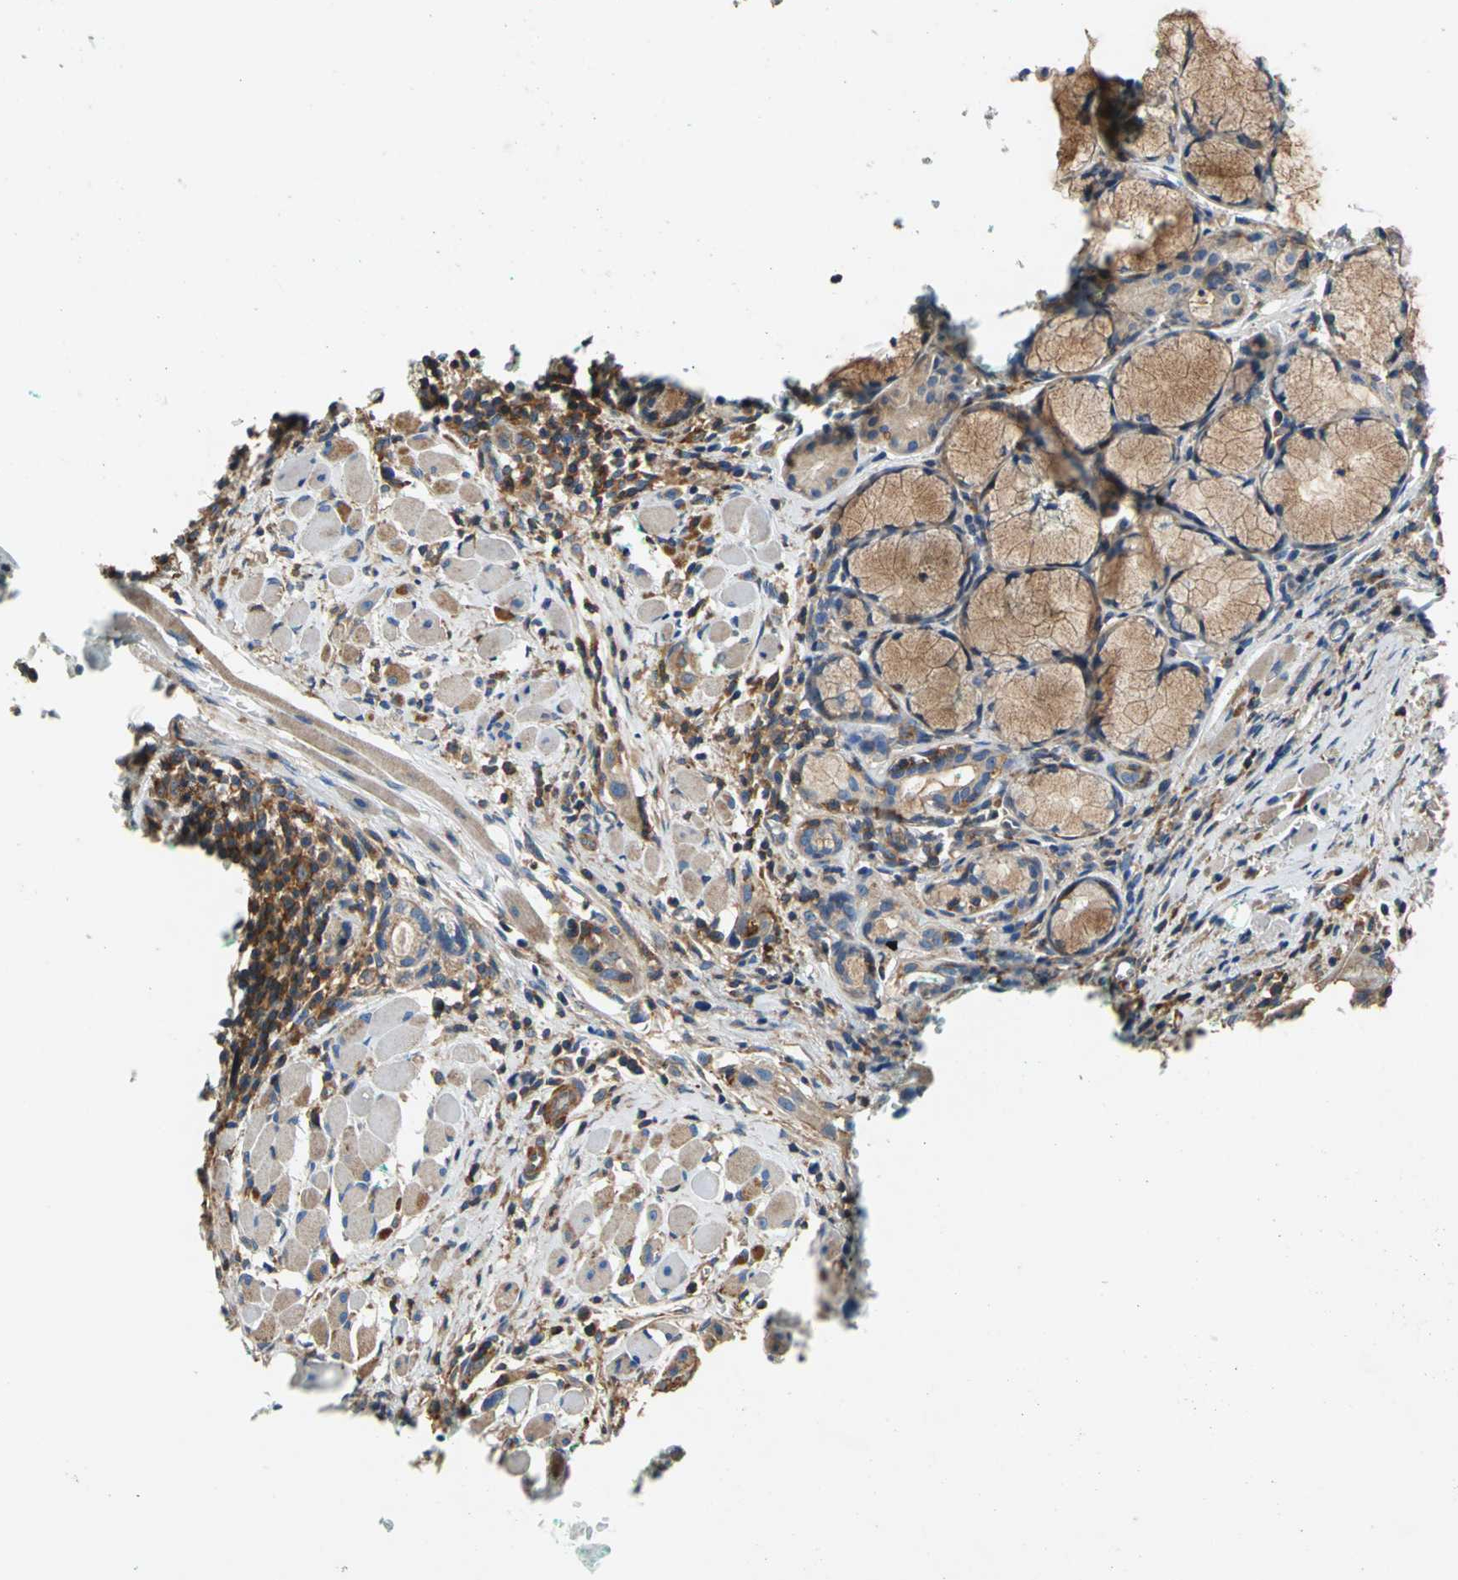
{"staining": {"intensity": "weak", "quantity": "25%-75%", "location": "cytoplasmic/membranous"}, "tissue": "head and neck cancer", "cell_type": "Tumor cells", "image_type": "cancer", "snomed": [{"axis": "morphology", "description": "Squamous cell carcinoma, NOS"}, {"axis": "topography", "description": "Oral tissue"}, {"axis": "topography", "description": "Head-Neck"}], "caption": "An image of human squamous cell carcinoma (head and neck) stained for a protein reveals weak cytoplasmic/membranous brown staining in tumor cells. Nuclei are stained in blue.", "gene": "DDX3Y", "patient": {"sex": "female", "age": 50}}